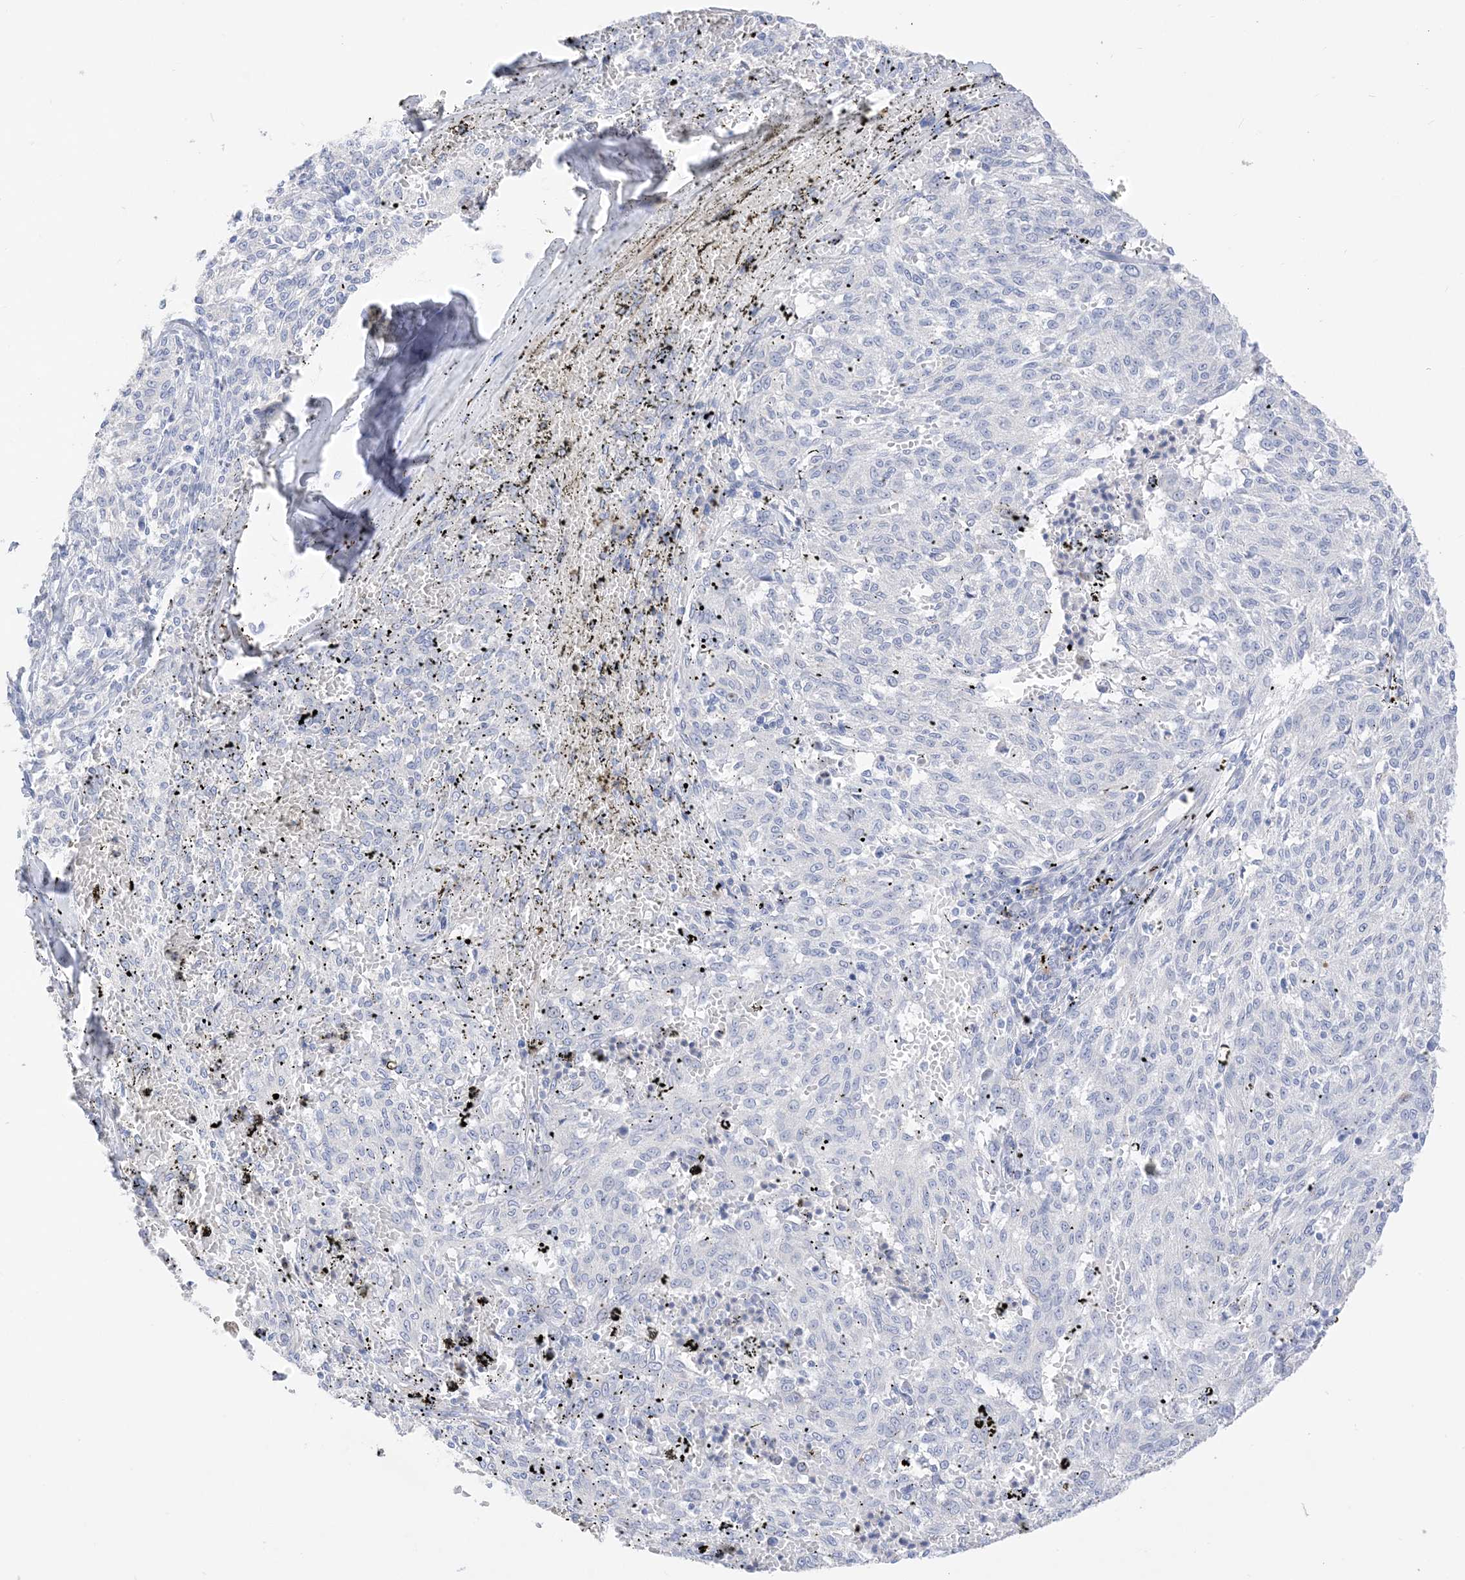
{"staining": {"intensity": "negative", "quantity": "none", "location": "none"}, "tissue": "melanoma", "cell_type": "Tumor cells", "image_type": "cancer", "snomed": [{"axis": "morphology", "description": "Malignant melanoma, NOS"}, {"axis": "topography", "description": "Skin"}], "caption": "IHC of human melanoma shows no expression in tumor cells. (Brightfield microscopy of DAB immunohistochemistry at high magnification).", "gene": "MUC17", "patient": {"sex": "female", "age": 72}}